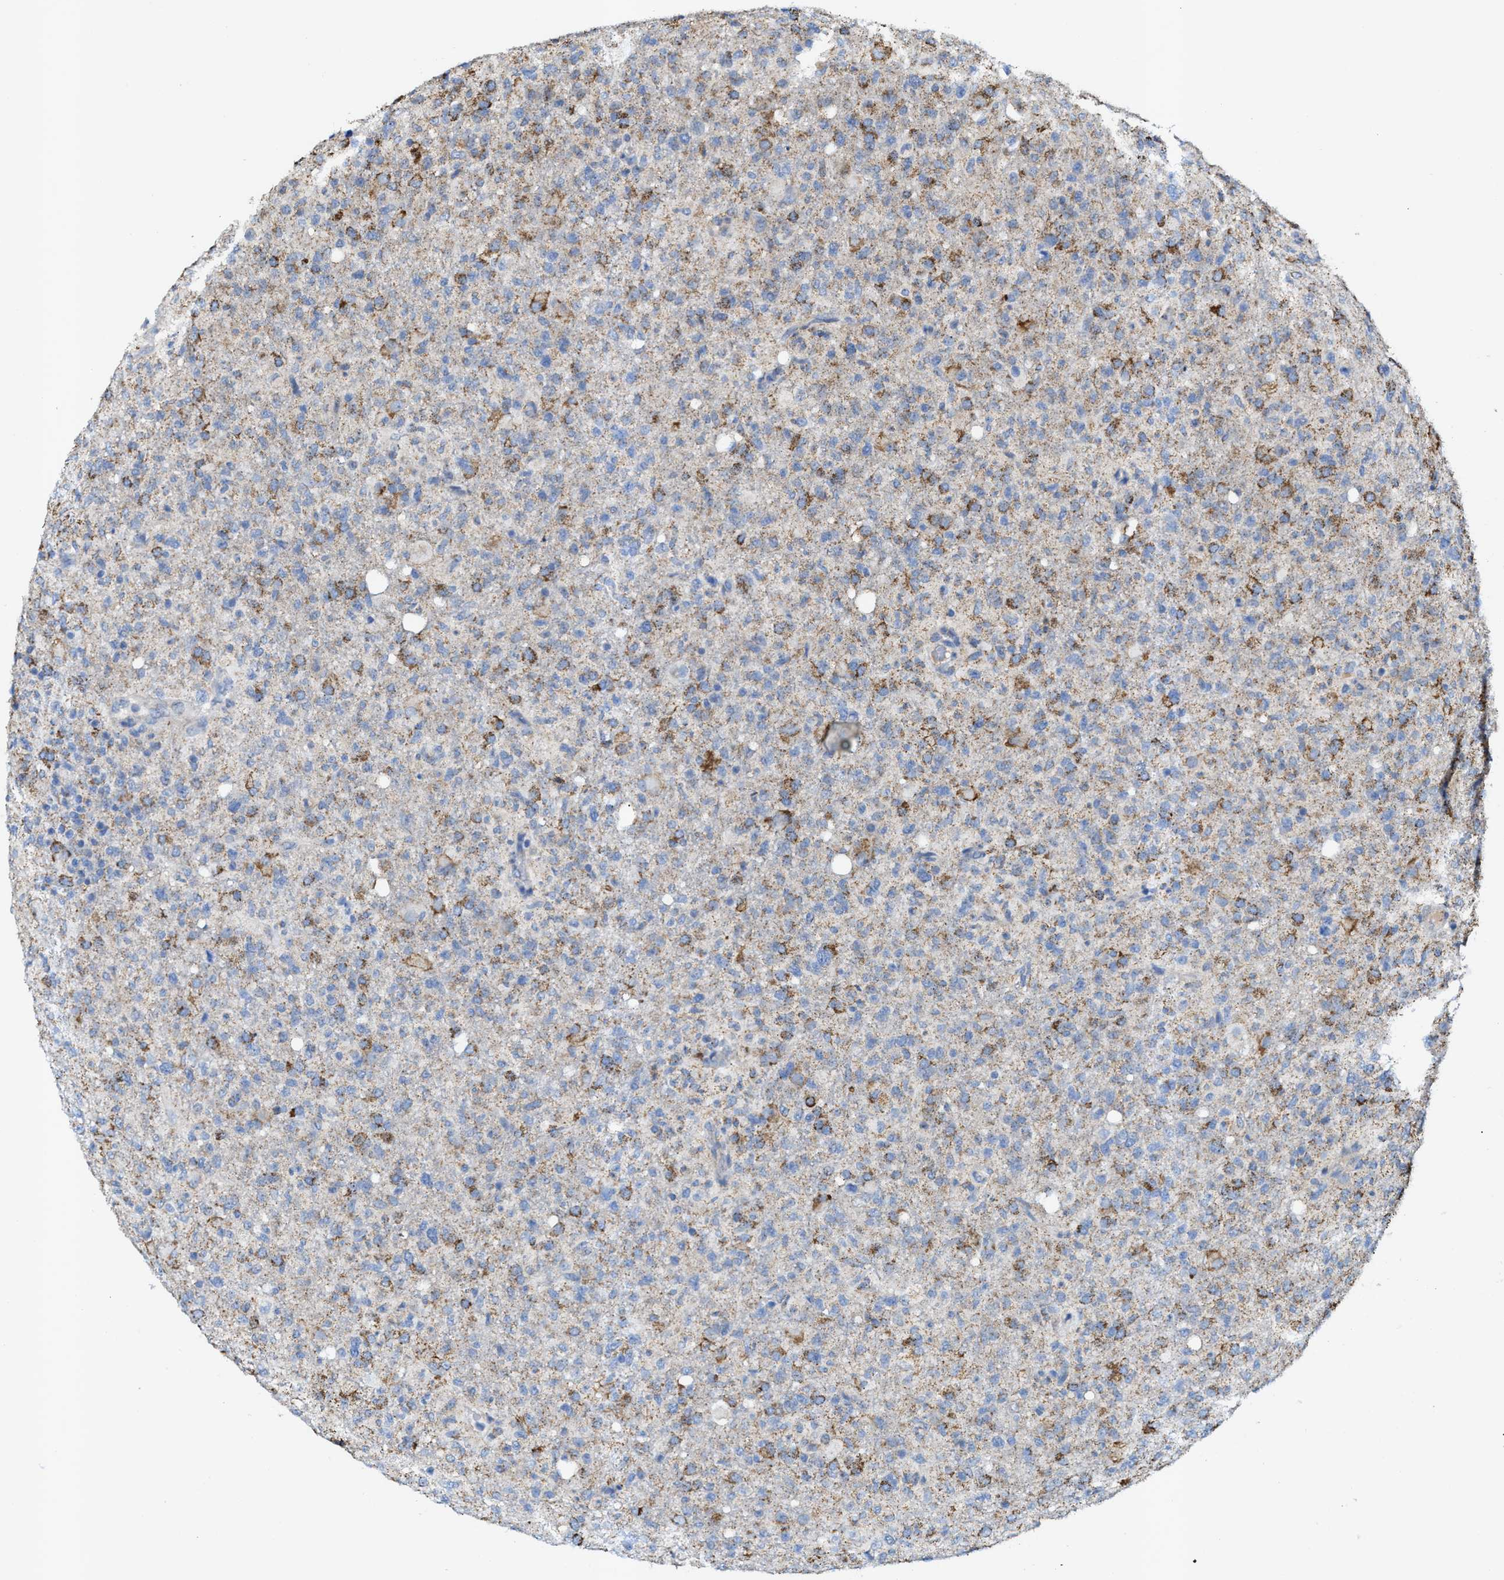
{"staining": {"intensity": "moderate", "quantity": "25%-75%", "location": "cytoplasmic/membranous"}, "tissue": "glioma", "cell_type": "Tumor cells", "image_type": "cancer", "snomed": [{"axis": "morphology", "description": "Glioma, malignant, High grade"}, {"axis": "topography", "description": "Brain"}], "caption": "A high-resolution image shows IHC staining of malignant glioma (high-grade), which shows moderate cytoplasmic/membranous expression in approximately 25%-75% of tumor cells.", "gene": "JAG1", "patient": {"sex": "female", "age": 57}}